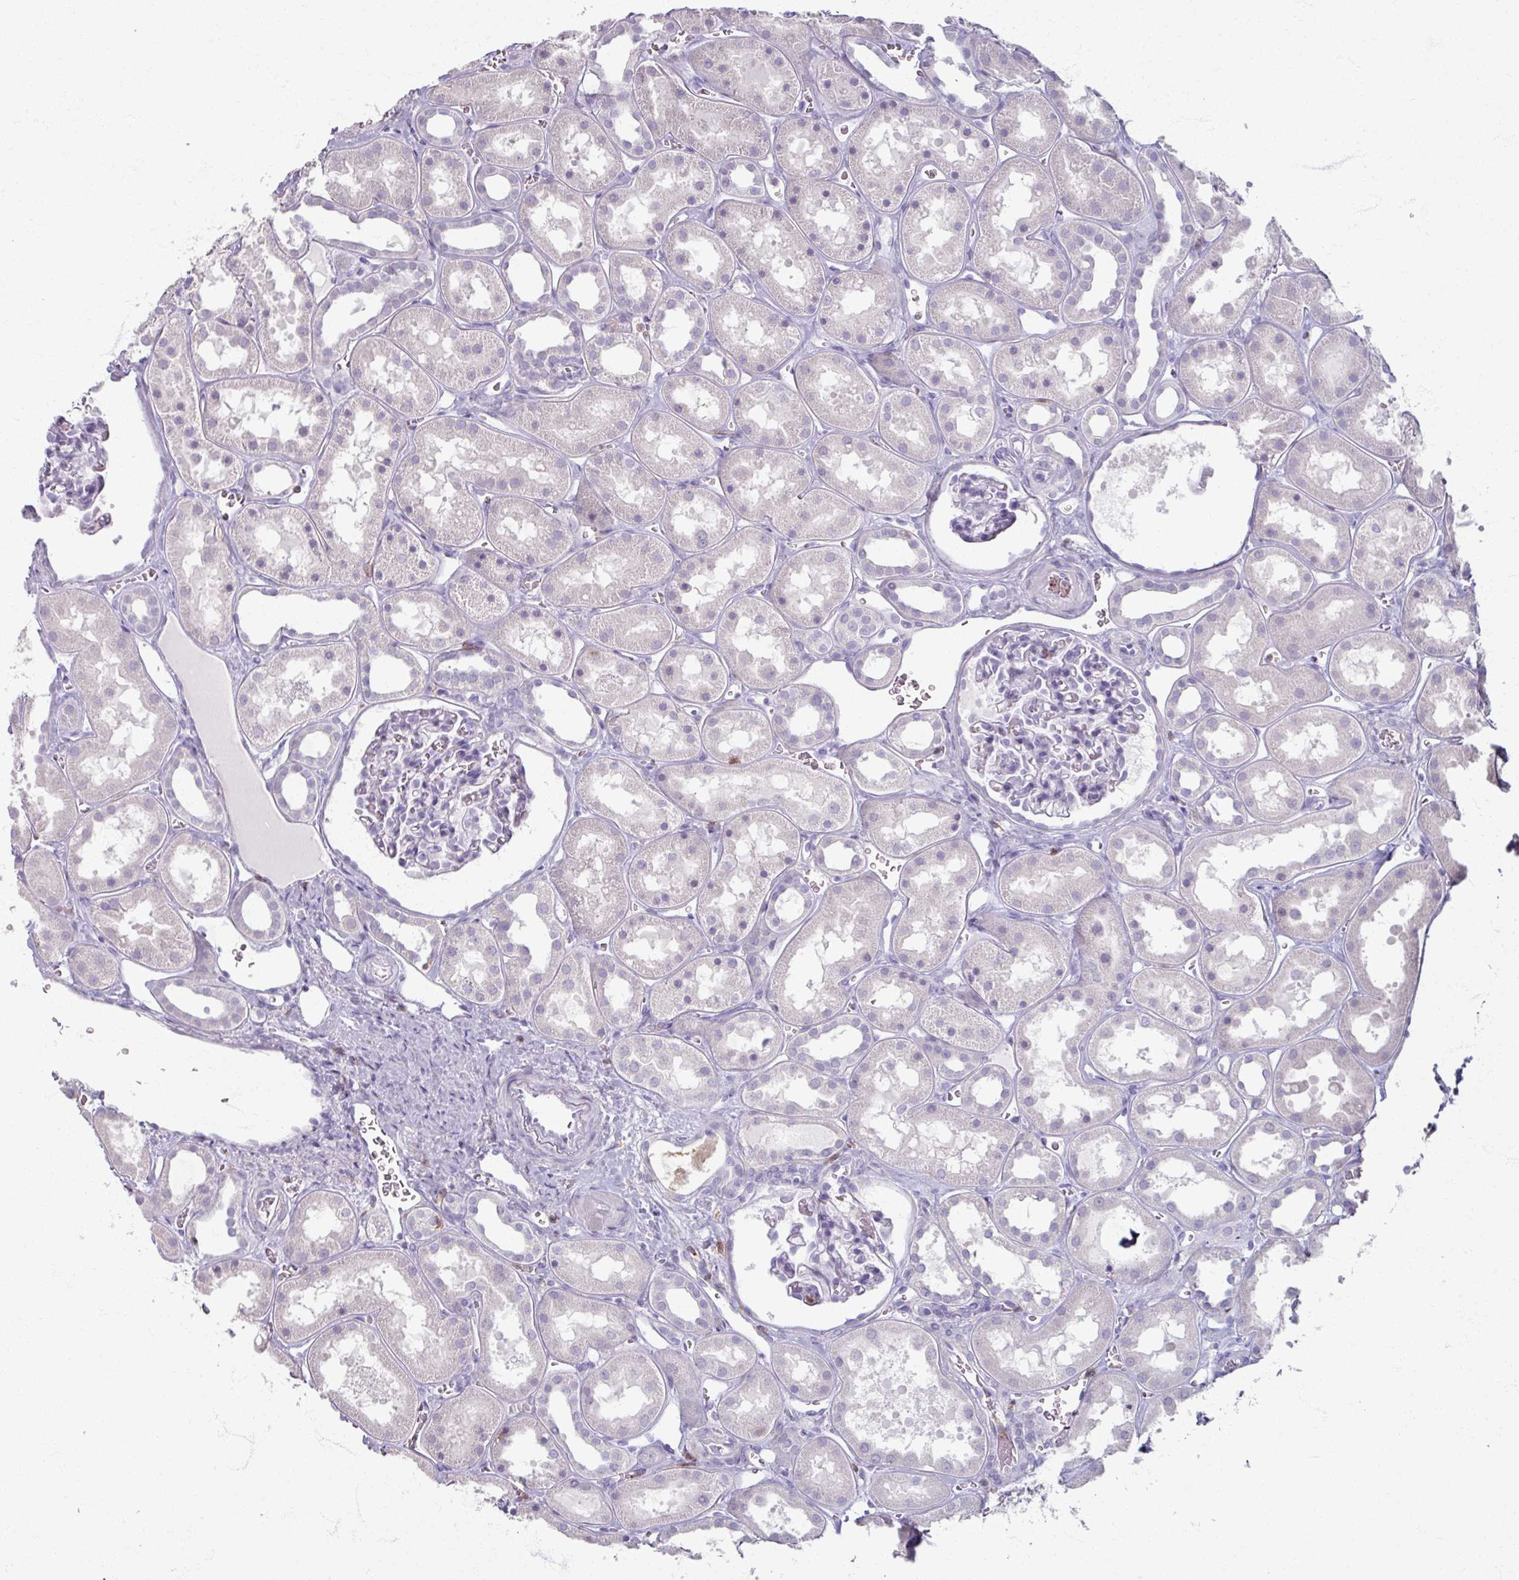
{"staining": {"intensity": "negative", "quantity": "none", "location": "none"}, "tissue": "kidney", "cell_type": "Cells in glomeruli", "image_type": "normal", "snomed": [{"axis": "morphology", "description": "Normal tissue, NOS"}, {"axis": "topography", "description": "Kidney"}], "caption": "Immunohistochemistry of unremarkable kidney shows no positivity in cells in glomeruli.", "gene": "PTPRC", "patient": {"sex": "female", "age": 41}}